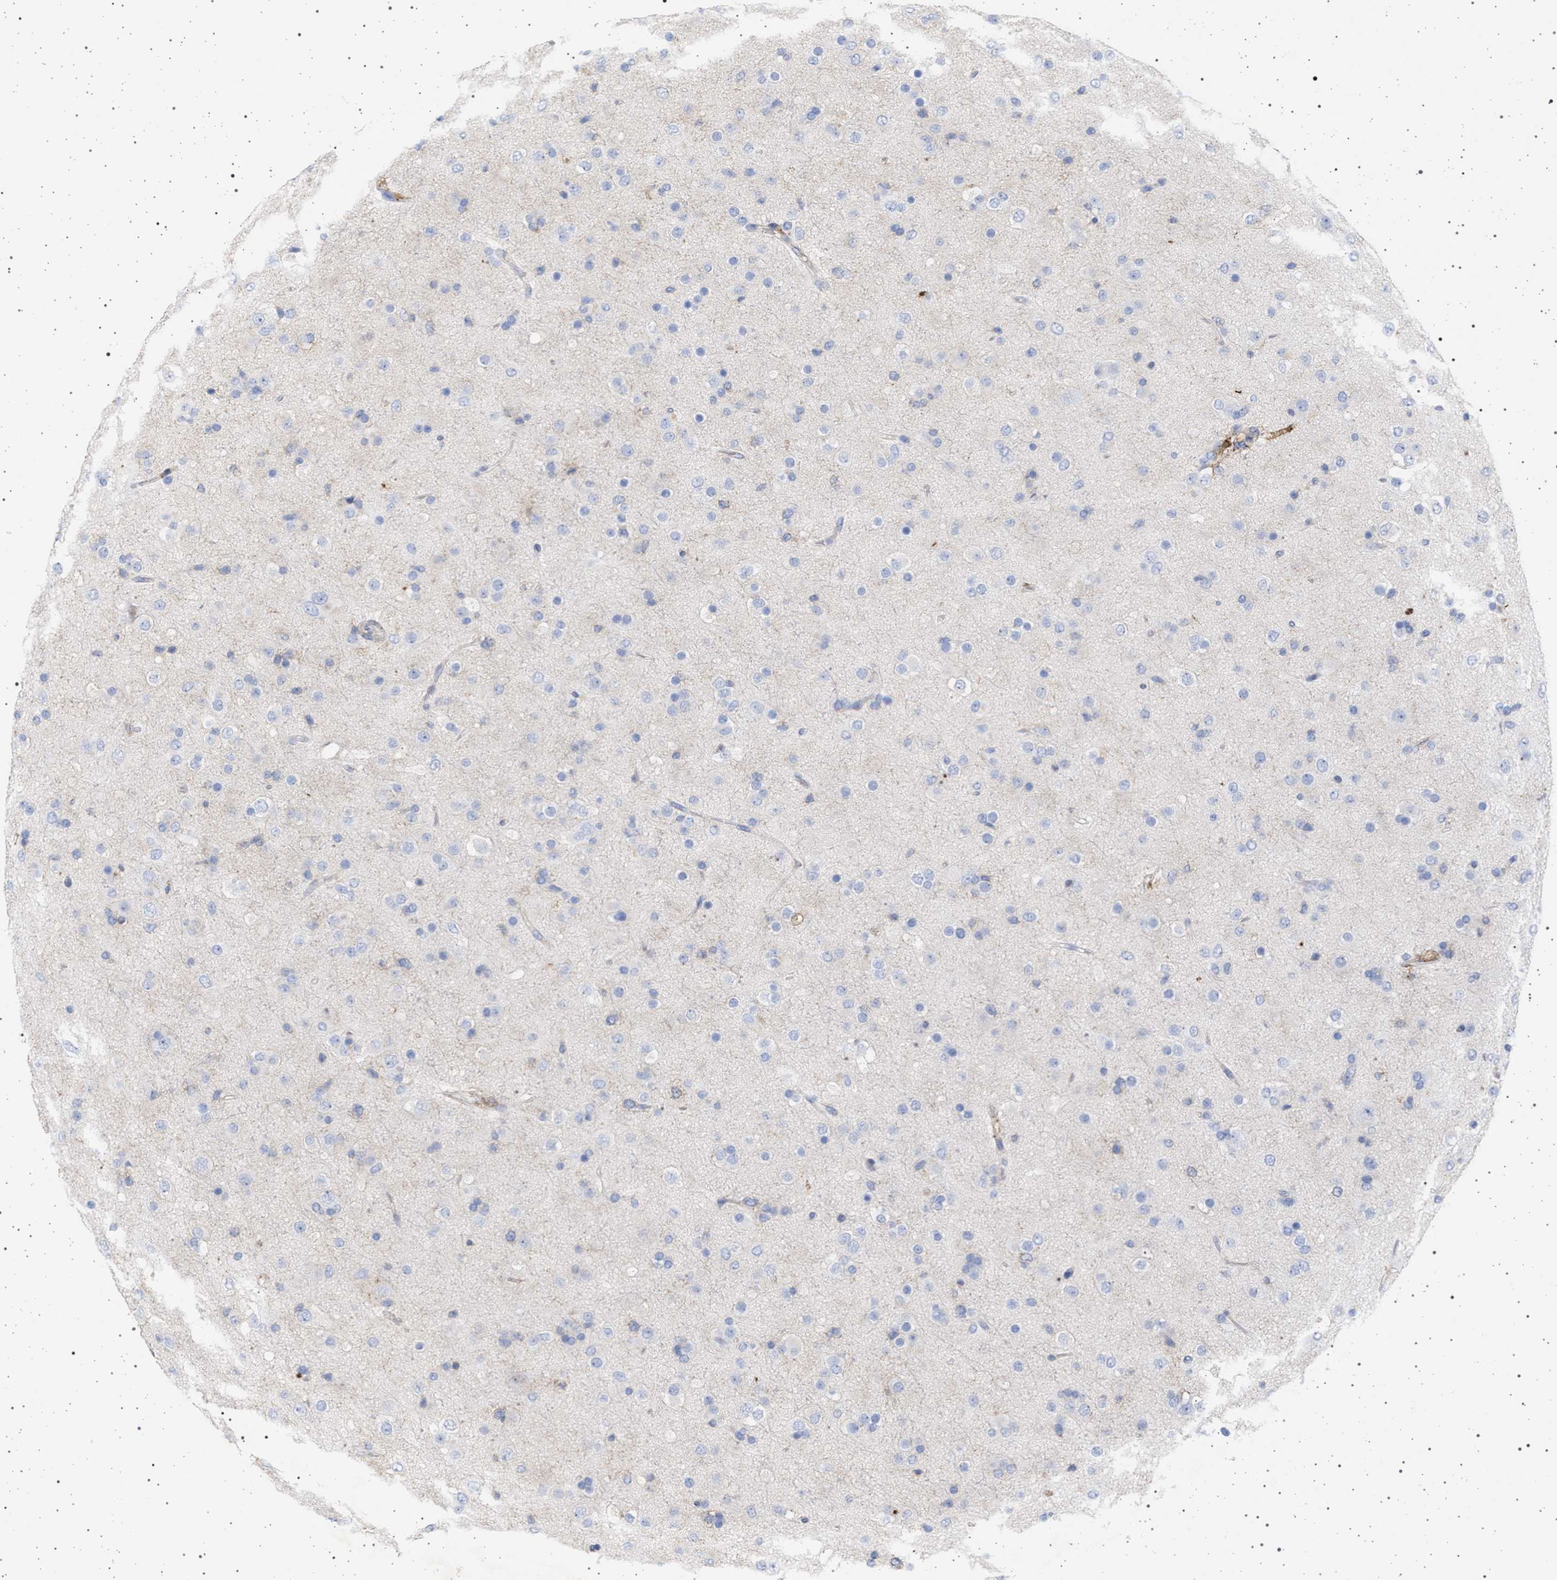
{"staining": {"intensity": "negative", "quantity": "none", "location": "none"}, "tissue": "glioma", "cell_type": "Tumor cells", "image_type": "cancer", "snomed": [{"axis": "morphology", "description": "Glioma, malignant, Low grade"}, {"axis": "topography", "description": "Brain"}], "caption": "Immunohistochemistry (IHC) image of neoplastic tissue: human glioma stained with DAB (3,3'-diaminobenzidine) exhibits no significant protein staining in tumor cells.", "gene": "PLG", "patient": {"sex": "male", "age": 65}}